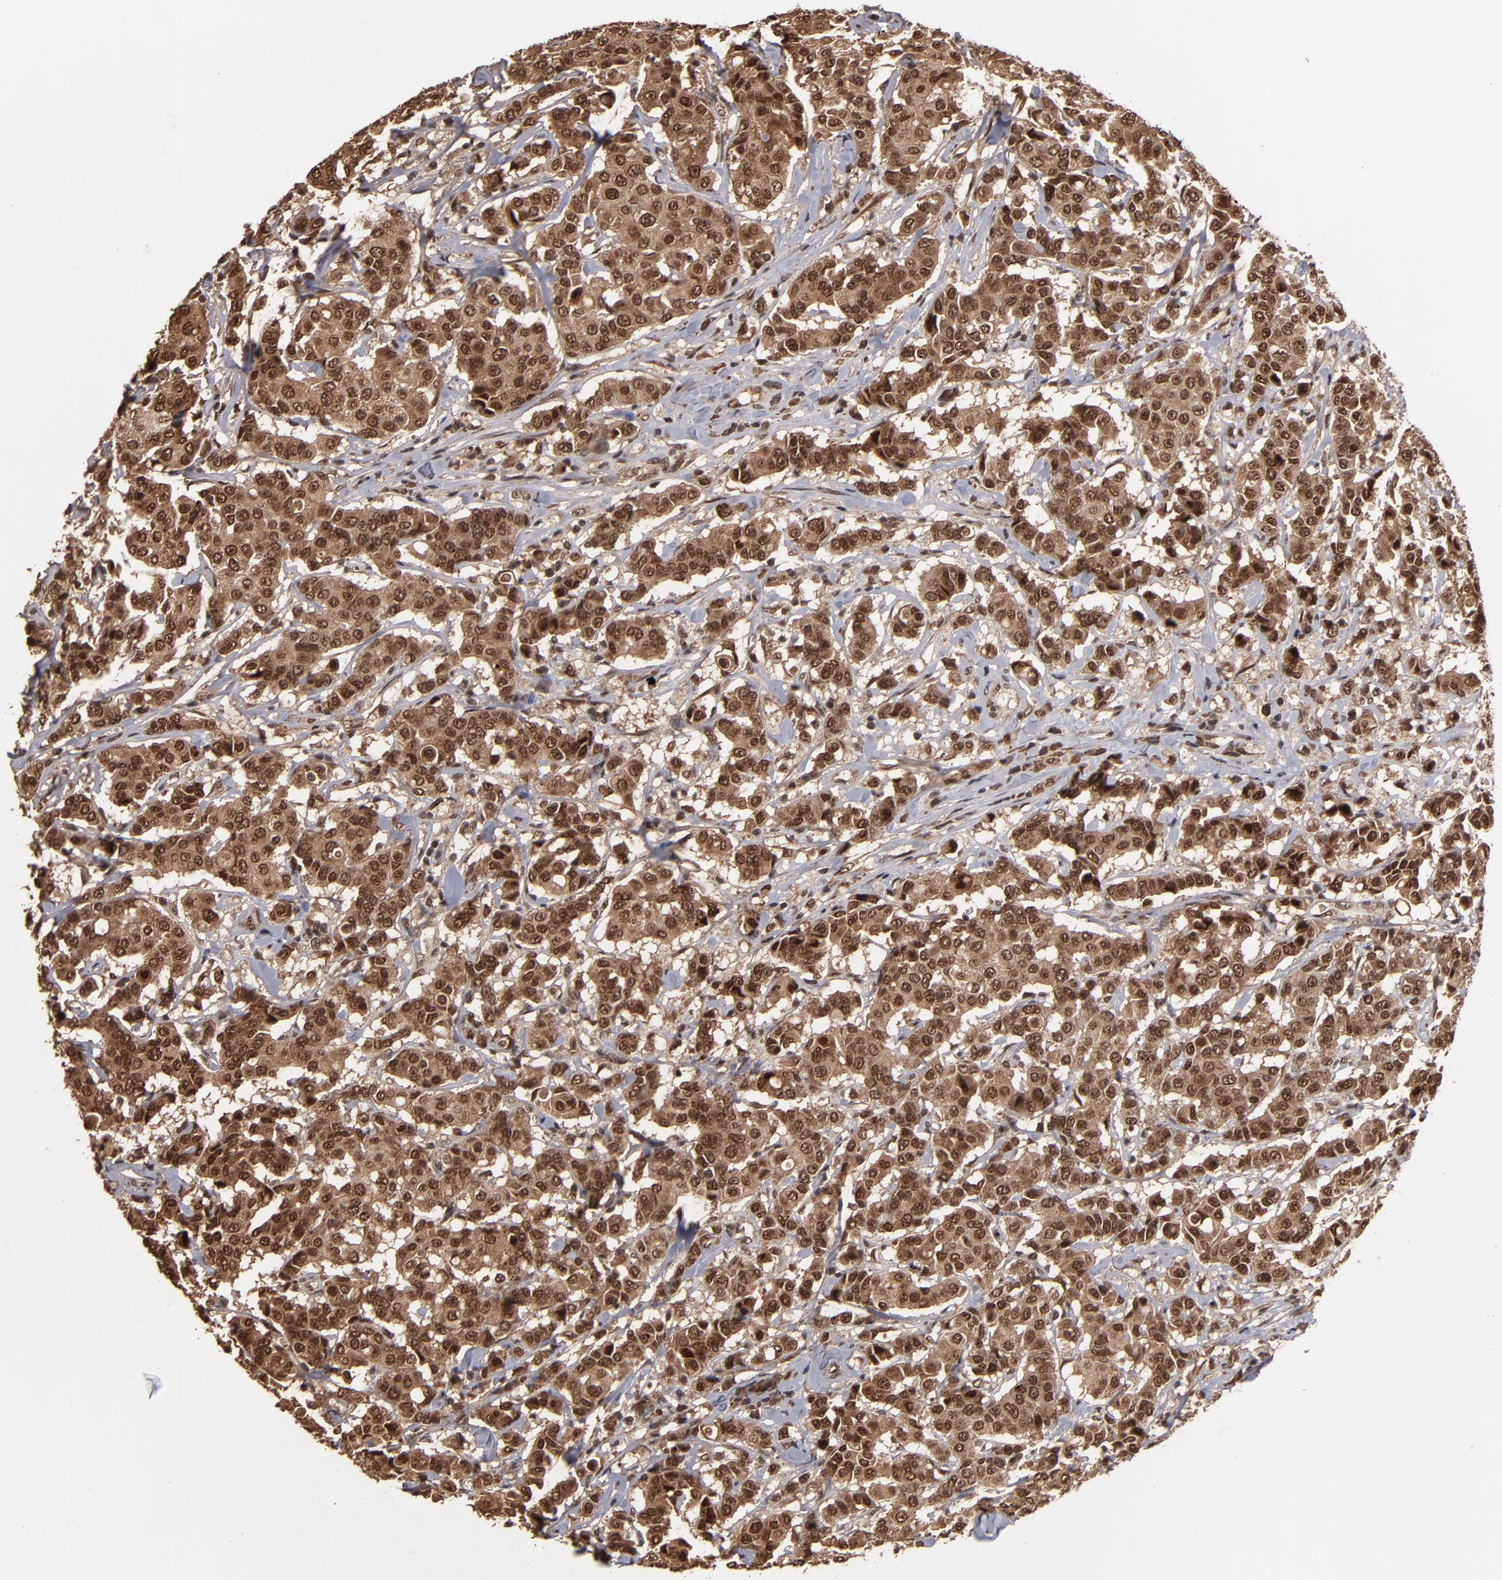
{"staining": {"intensity": "strong", "quantity": ">75%", "location": "nuclear"}, "tissue": "breast cancer", "cell_type": "Tumor cells", "image_type": "cancer", "snomed": [{"axis": "morphology", "description": "Duct carcinoma"}, {"axis": "topography", "description": "Breast"}], "caption": "Intraductal carcinoma (breast) stained with IHC shows strong nuclear expression in approximately >75% of tumor cells.", "gene": "NXF2B", "patient": {"sex": "female", "age": 27}}